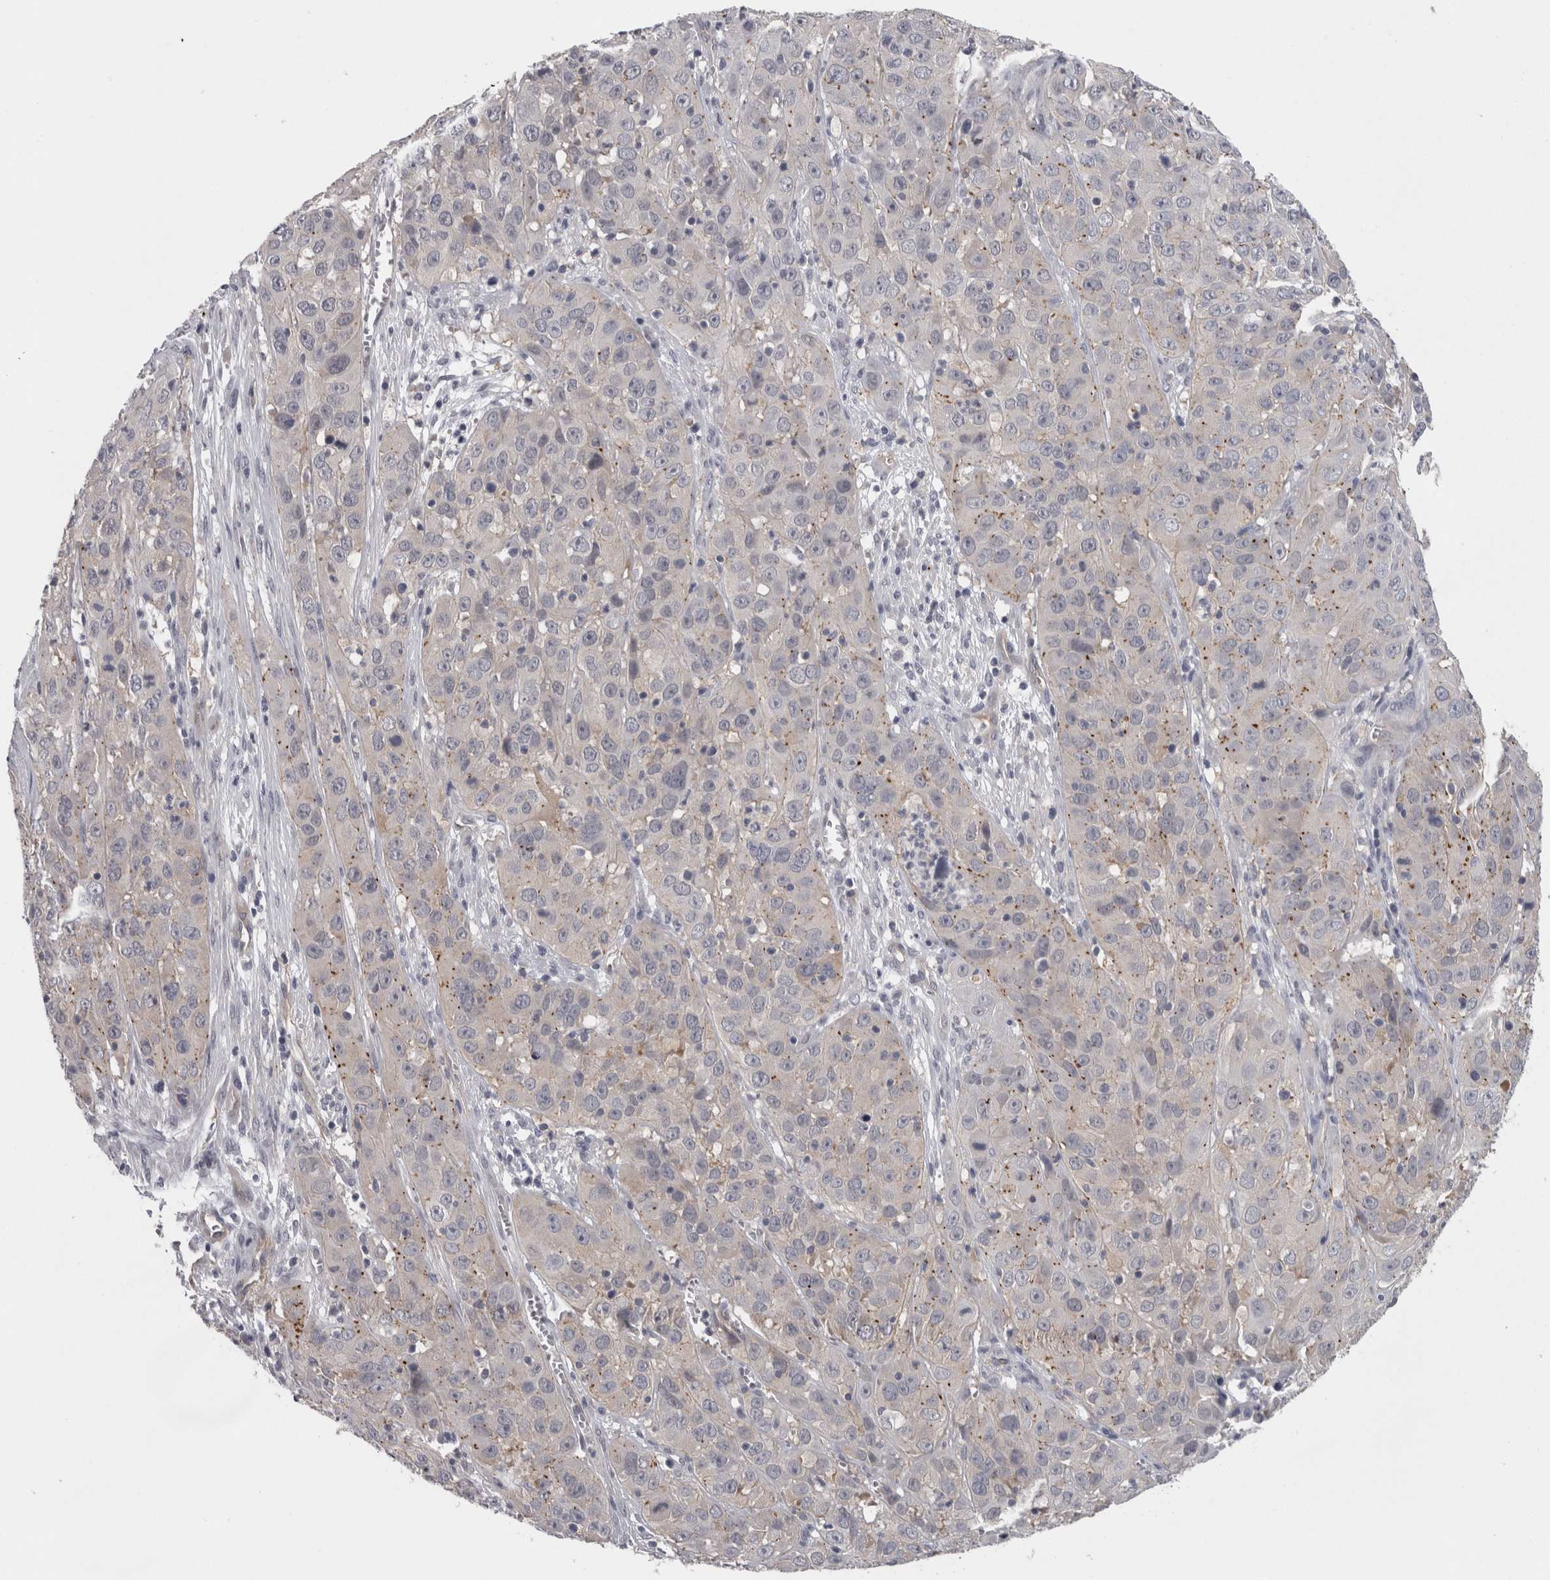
{"staining": {"intensity": "negative", "quantity": "none", "location": "none"}, "tissue": "cervical cancer", "cell_type": "Tumor cells", "image_type": "cancer", "snomed": [{"axis": "morphology", "description": "Squamous cell carcinoma, NOS"}, {"axis": "topography", "description": "Cervix"}], "caption": "DAB immunohistochemical staining of human cervical cancer (squamous cell carcinoma) shows no significant staining in tumor cells.", "gene": "LYZL6", "patient": {"sex": "female", "age": 32}}